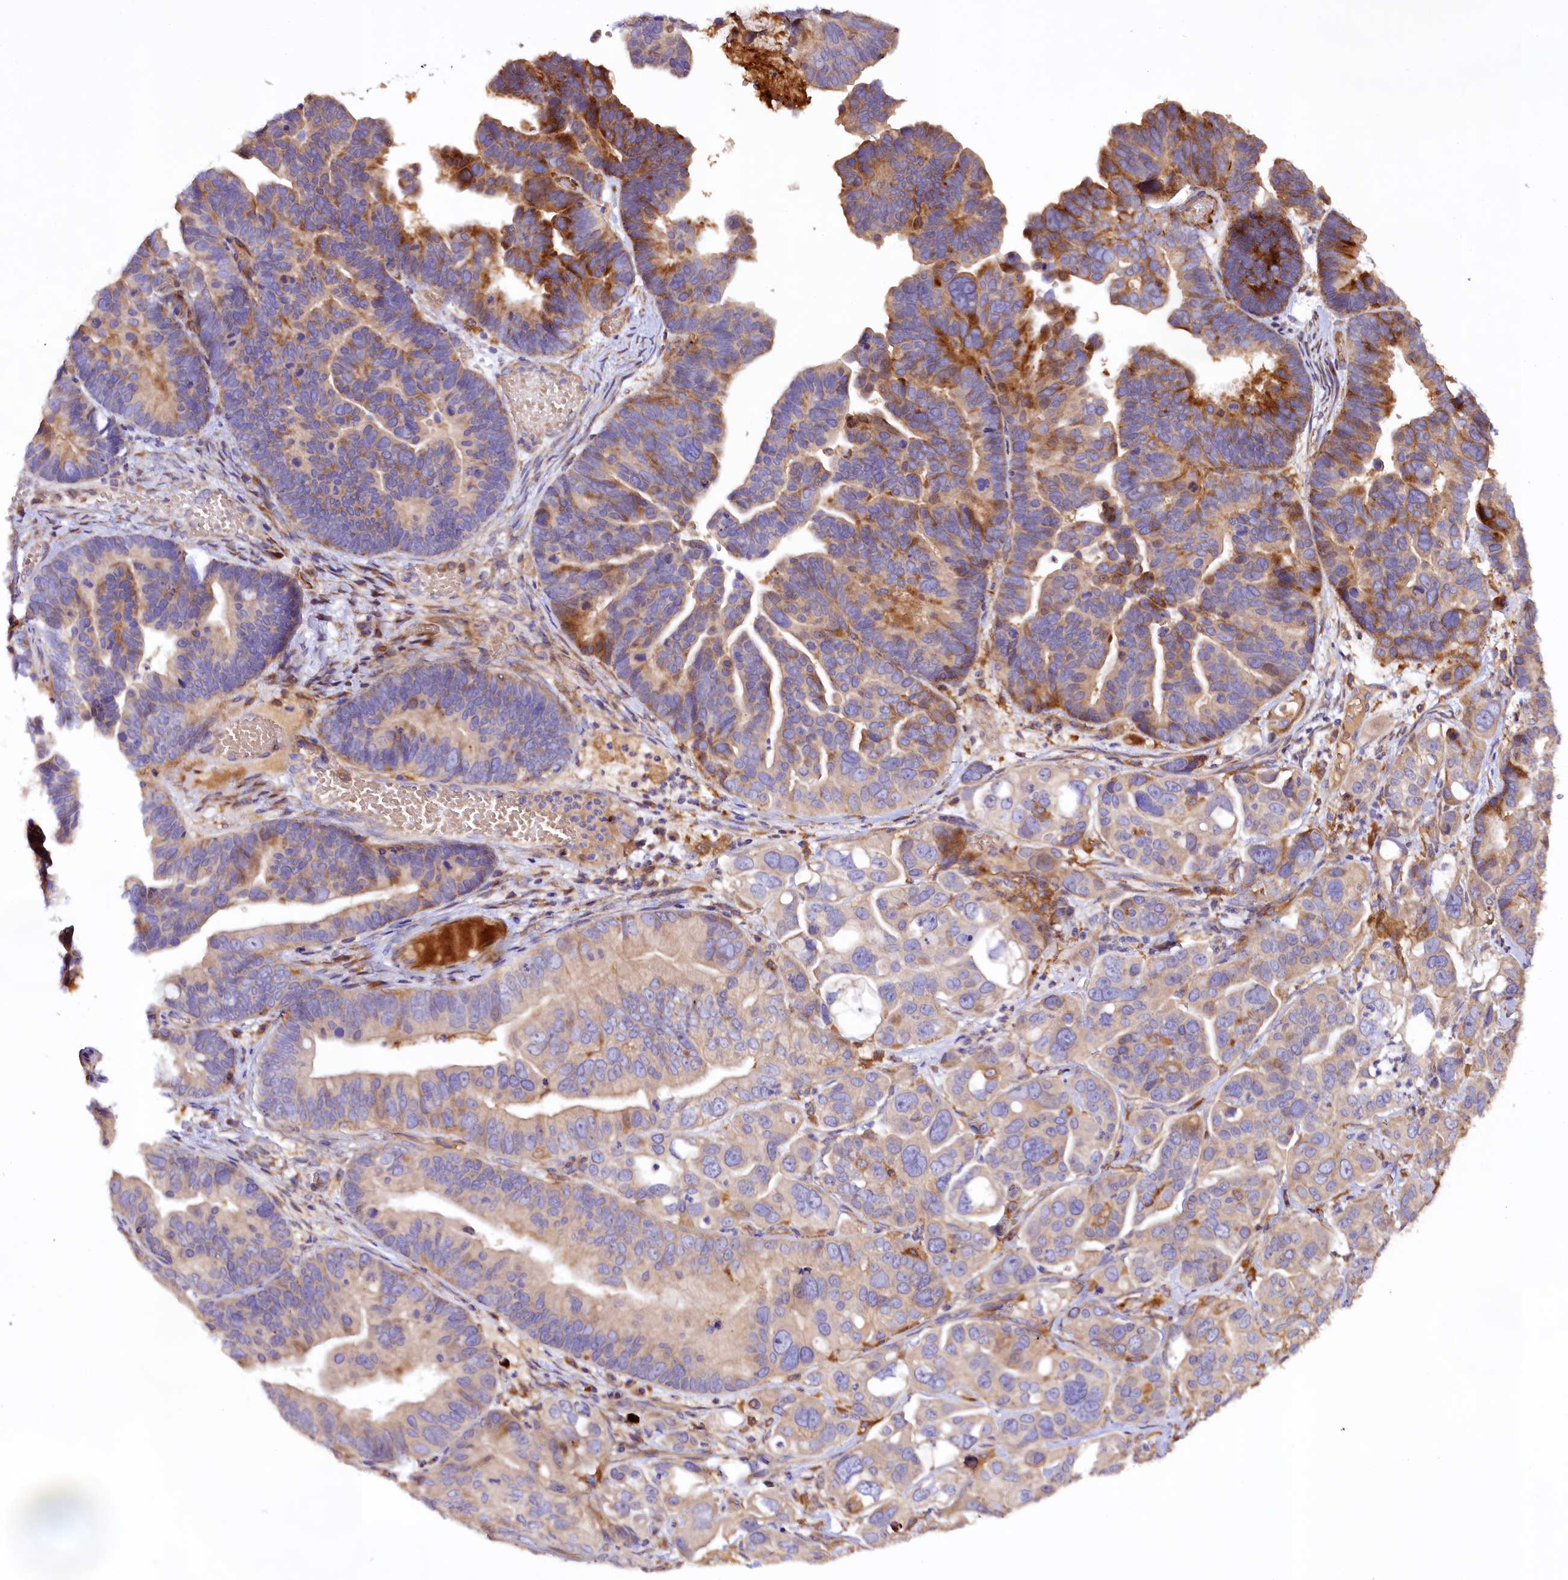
{"staining": {"intensity": "moderate", "quantity": "<25%", "location": "cytoplasmic/membranous"}, "tissue": "ovarian cancer", "cell_type": "Tumor cells", "image_type": "cancer", "snomed": [{"axis": "morphology", "description": "Cystadenocarcinoma, serous, NOS"}, {"axis": "topography", "description": "Ovary"}], "caption": "Moderate cytoplasmic/membranous protein staining is identified in about <25% of tumor cells in ovarian serous cystadenocarcinoma. (brown staining indicates protein expression, while blue staining denotes nuclei).", "gene": "DMXL2", "patient": {"sex": "female", "age": 56}}